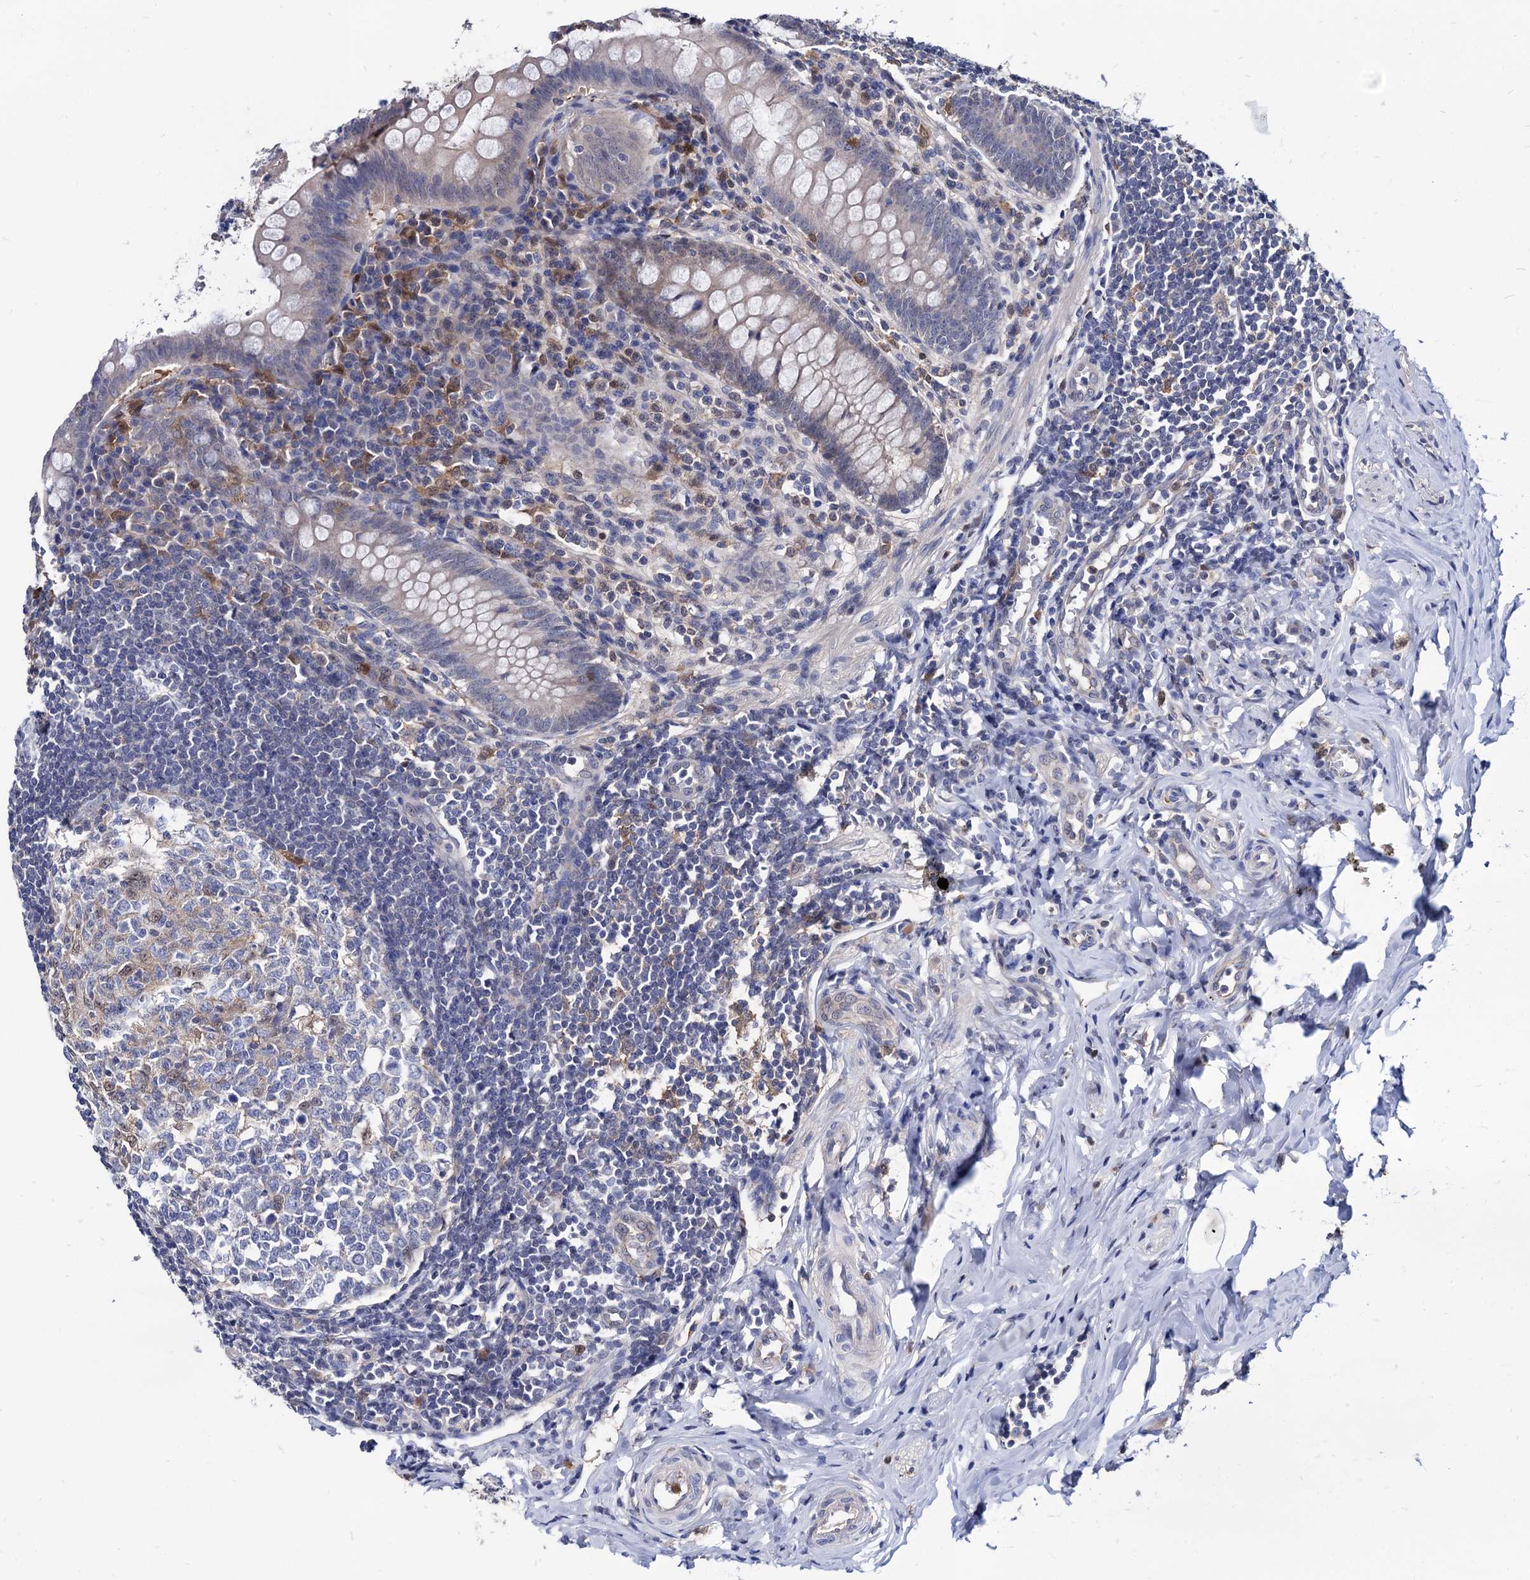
{"staining": {"intensity": "negative", "quantity": "none", "location": "none"}, "tissue": "appendix", "cell_type": "Glandular cells", "image_type": "normal", "snomed": [{"axis": "morphology", "description": "Normal tissue, NOS"}, {"axis": "topography", "description": "Appendix"}], "caption": "The photomicrograph demonstrates no staining of glandular cells in benign appendix. Nuclei are stained in blue.", "gene": "CPPED1", "patient": {"sex": "female", "age": 33}}